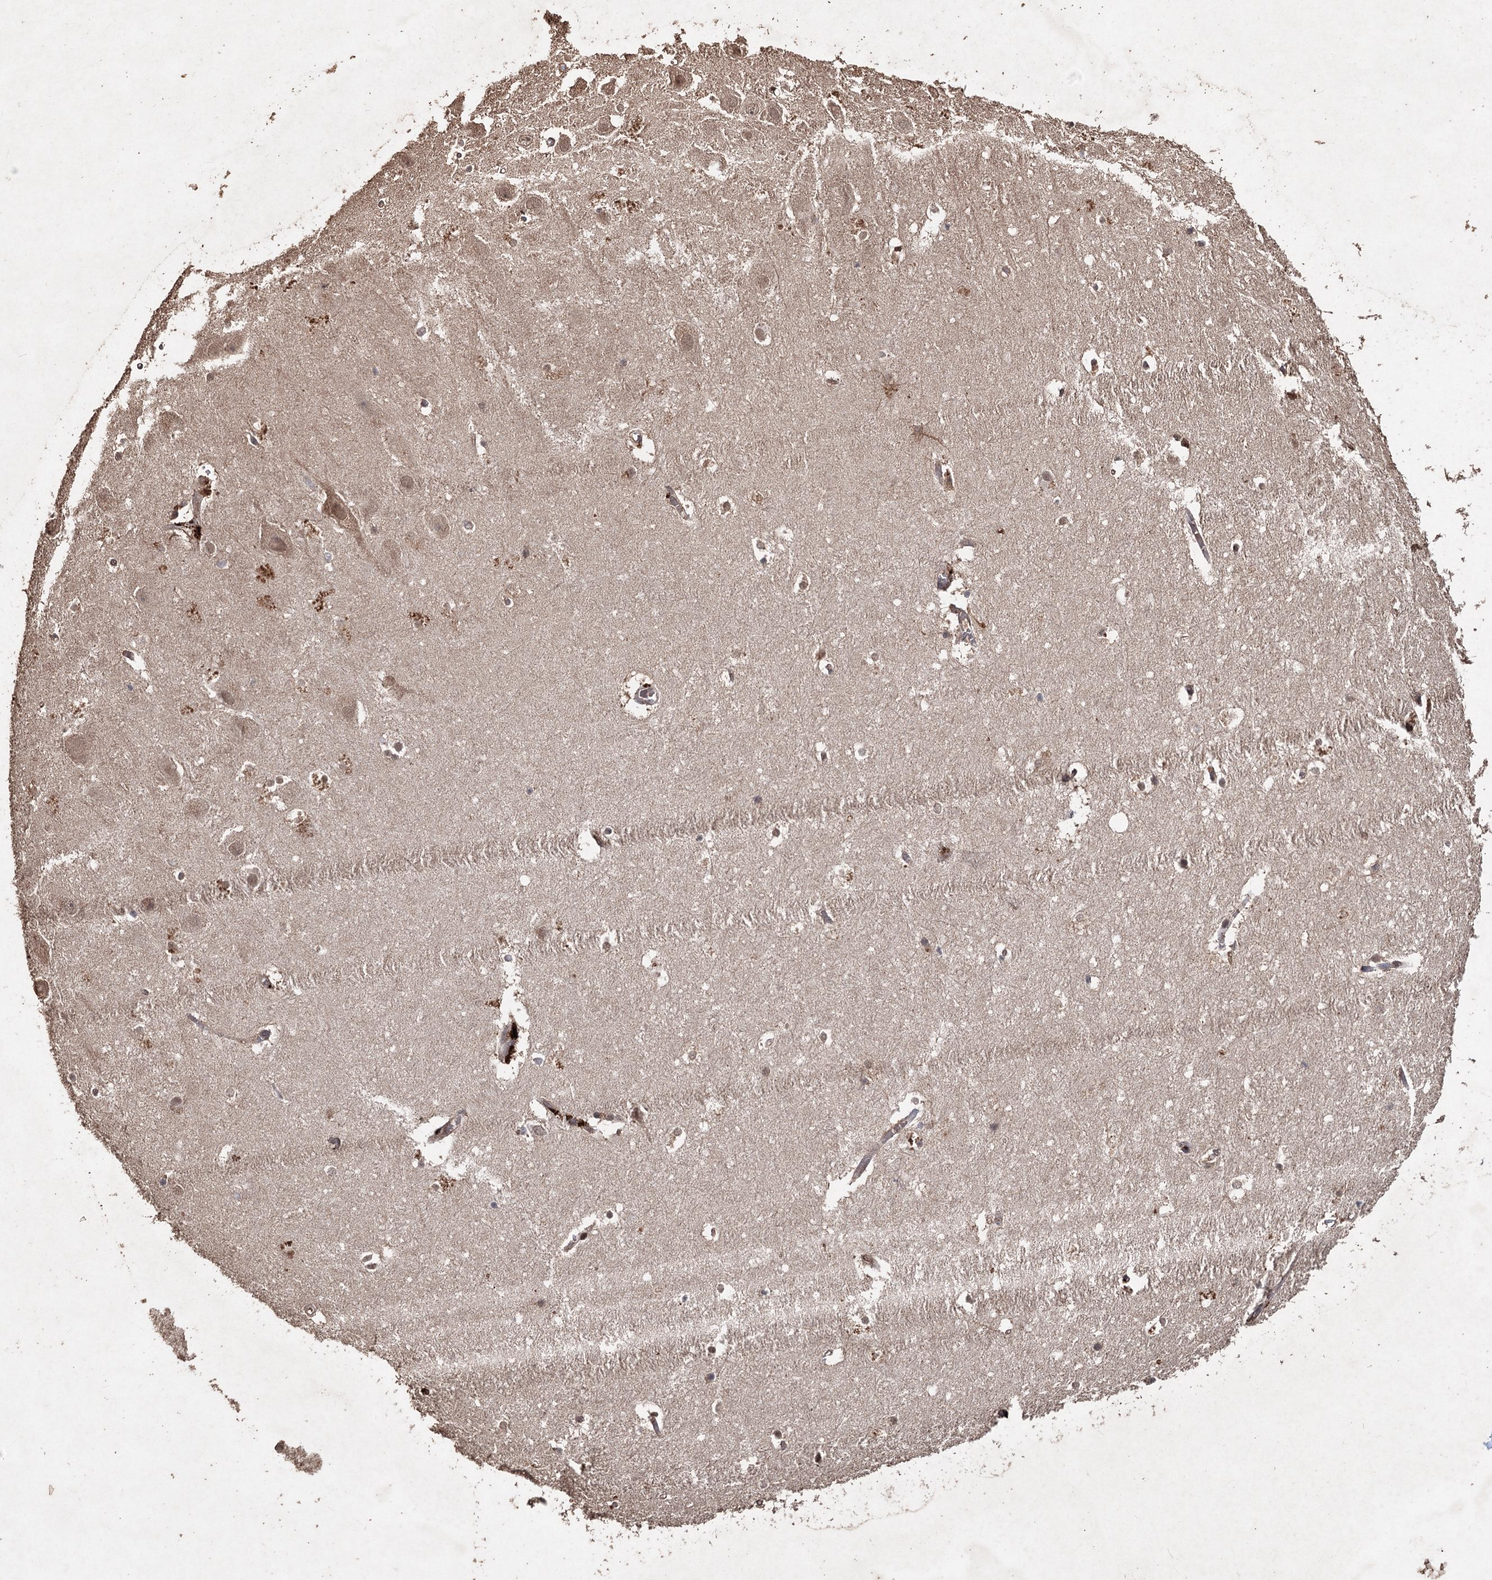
{"staining": {"intensity": "weak", "quantity": "25%-75%", "location": "cytoplasmic/membranous"}, "tissue": "hippocampus", "cell_type": "Glial cells", "image_type": "normal", "snomed": [{"axis": "morphology", "description": "Normal tissue, NOS"}, {"axis": "topography", "description": "Hippocampus"}], "caption": "Glial cells display low levels of weak cytoplasmic/membranous positivity in approximately 25%-75% of cells in benign hippocampus. Immunohistochemistry stains the protein of interest in brown and the nuclei are stained blue.", "gene": "FBXO7", "patient": {"sex": "female", "age": 52}}